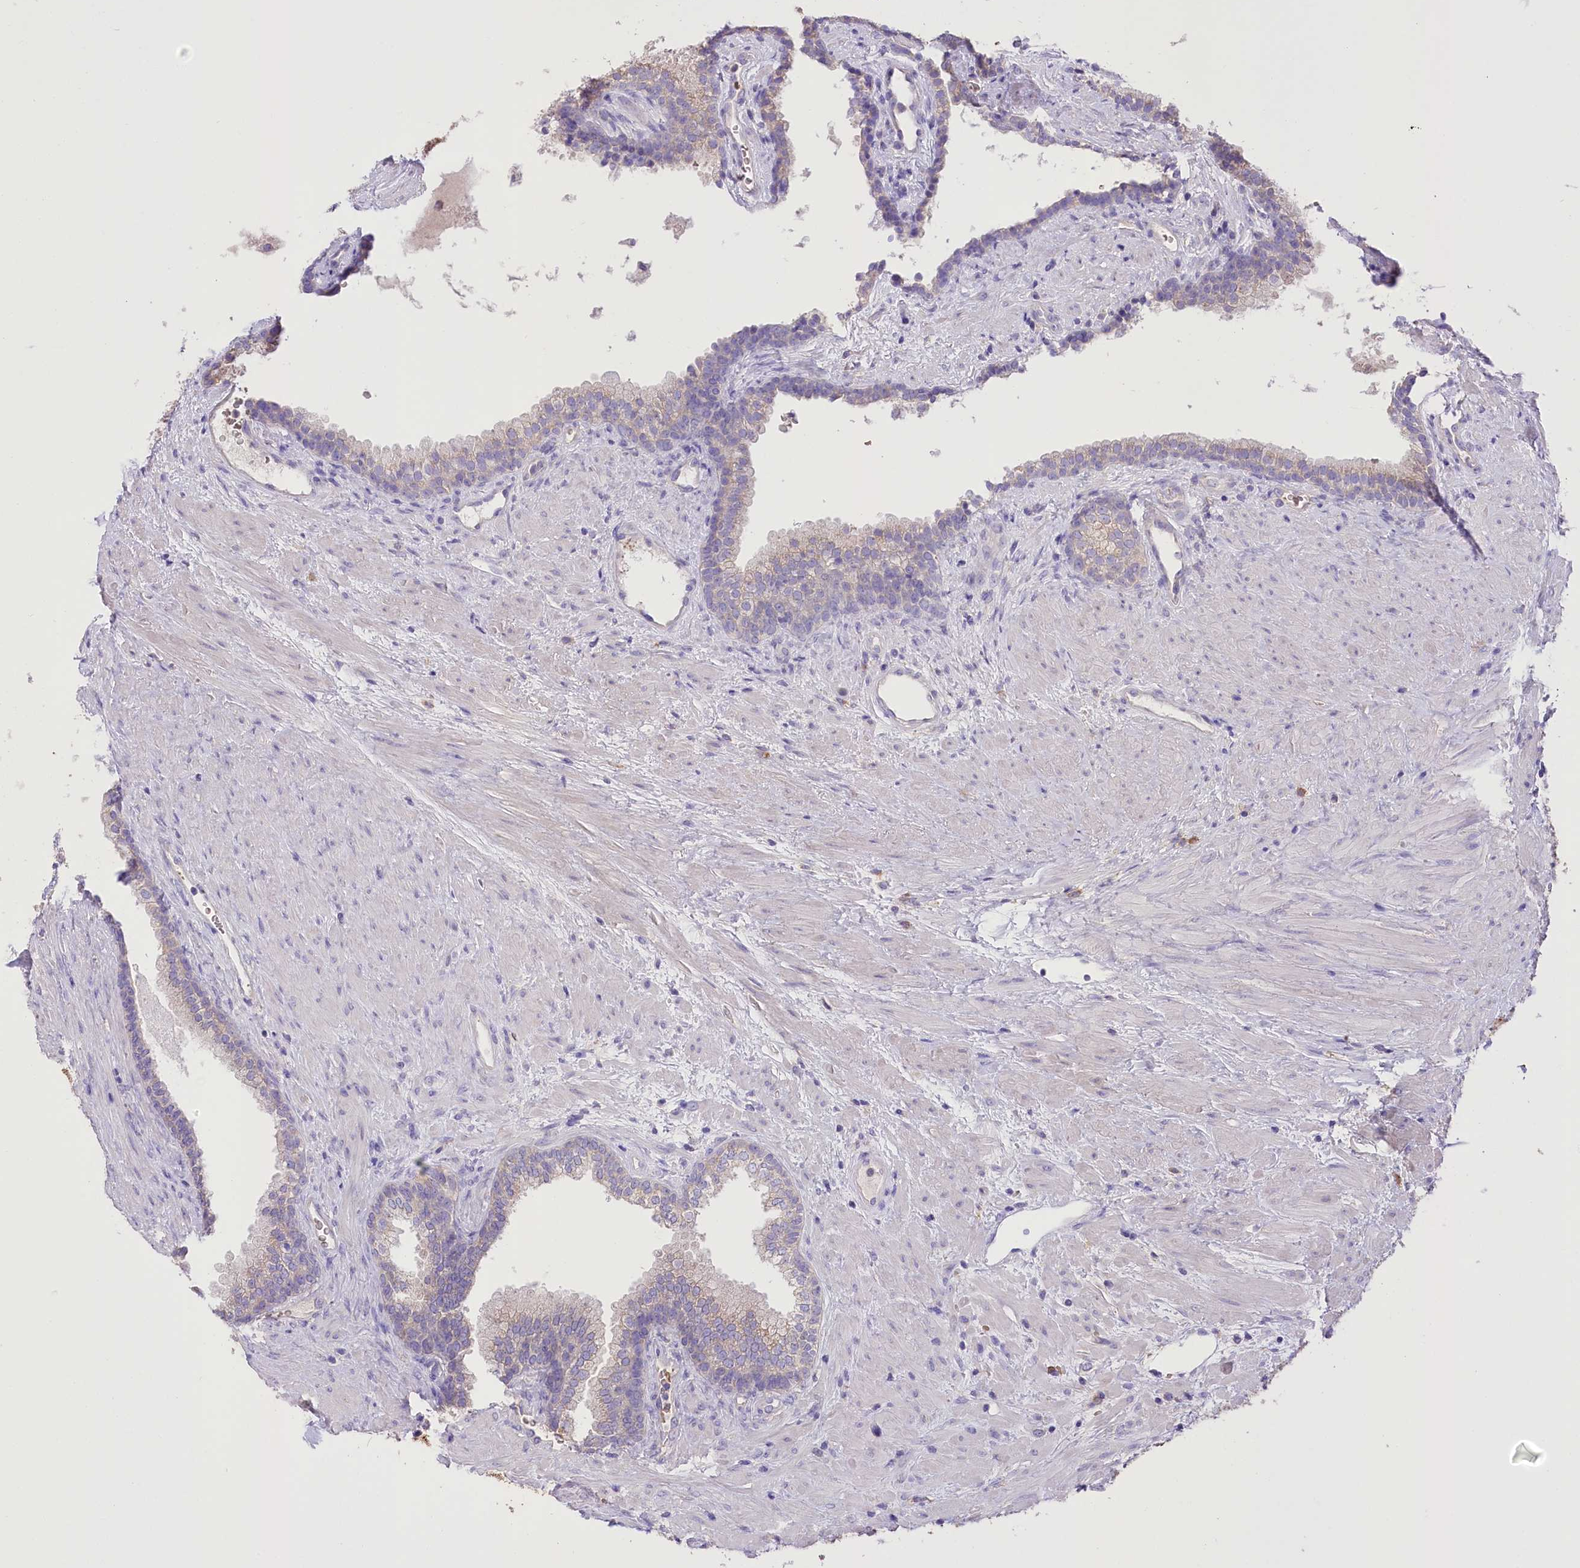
{"staining": {"intensity": "weak", "quantity": "<25%", "location": "cytoplasmic/membranous"}, "tissue": "prostate", "cell_type": "Glandular cells", "image_type": "normal", "snomed": [{"axis": "morphology", "description": "Normal tissue, NOS"}, {"axis": "topography", "description": "Prostate"}], "caption": "DAB (3,3'-diaminobenzidine) immunohistochemical staining of unremarkable human prostate shows no significant positivity in glandular cells. (Brightfield microscopy of DAB immunohistochemistry at high magnification).", "gene": "PRSS53", "patient": {"sex": "male", "age": 76}}